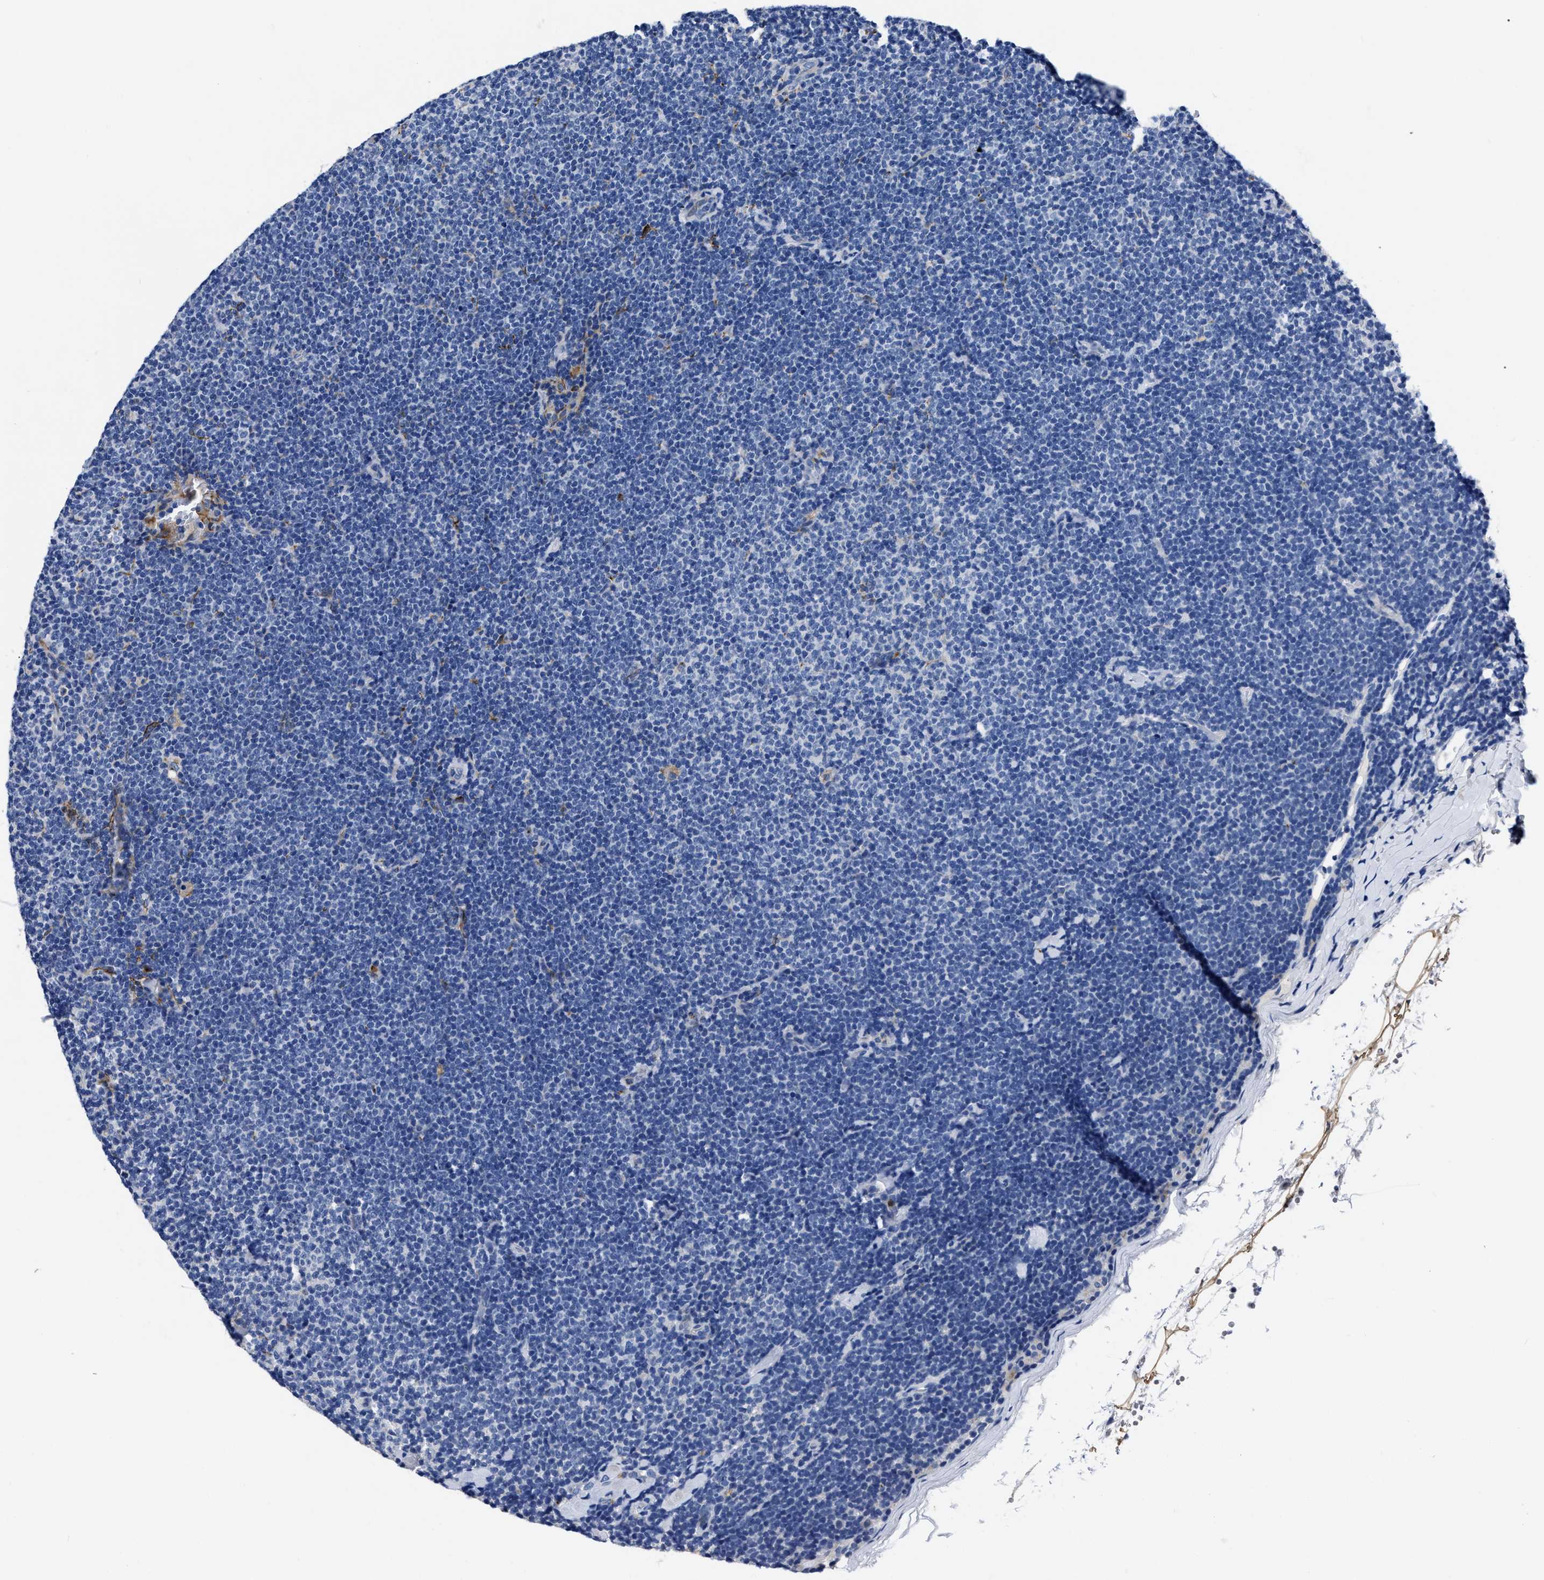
{"staining": {"intensity": "negative", "quantity": "none", "location": "none"}, "tissue": "lymphoma", "cell_type": "Tumor cells", "image_type": "cancer", "snomed": [{"axis": "morphology", "description": "Malignant lymphoma, non-Hodgkin's type, Low grade"}, {"axis": "topography", "description": "Lymph node"}], "caption": "The image demonstrates no significant staining in tumor cells of lymphoma.", "gene": "OR10G3", "patient": {"sex": "female", "age": 53}}